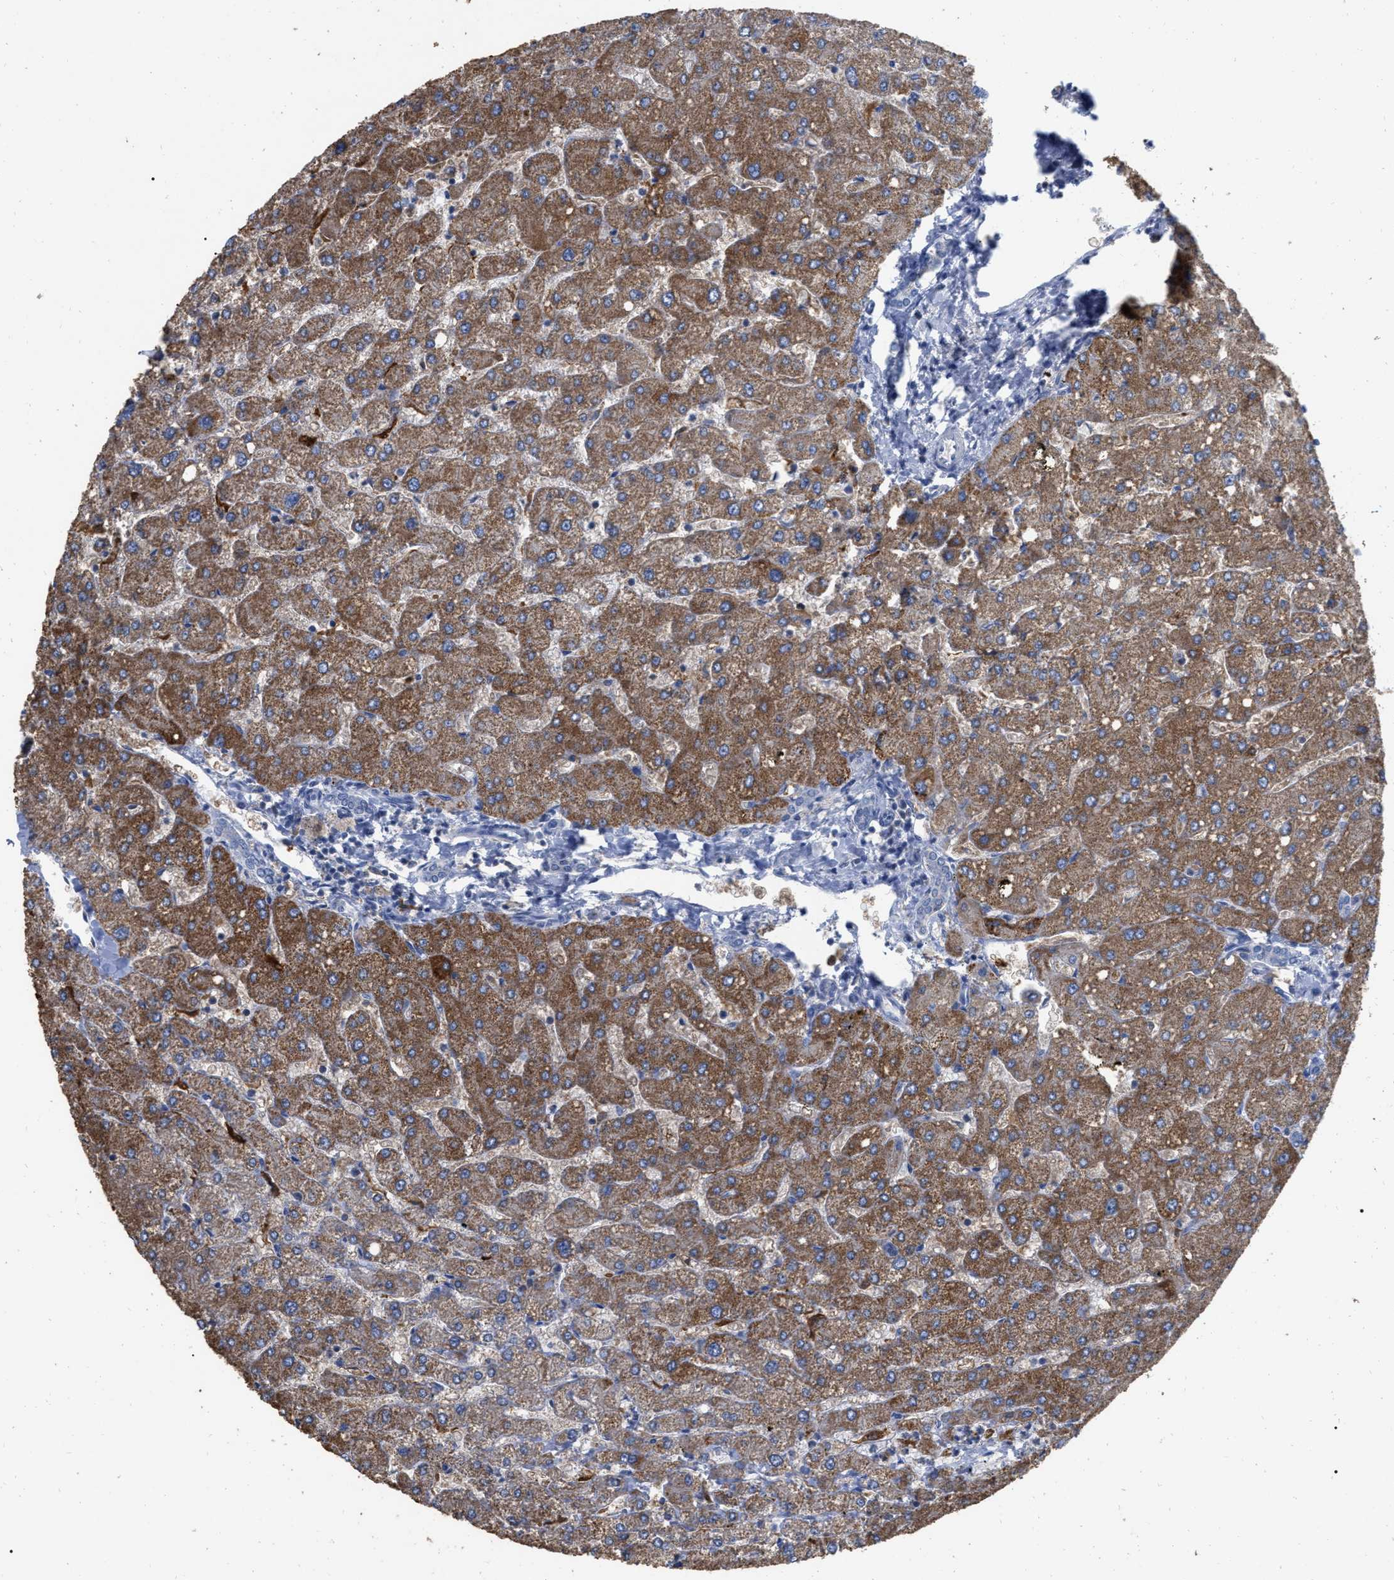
{"staining": {"intensity": "negative", "quantity": "none", "location": "none"}, "tissue": "liver", "cell_type": "Cholangiocytes", "image_type": "normal", "snomed": [{"axis": "morphology", "description": "Normal tissue, NOS"}, {"axis": "topography", "description": "Liver"}], "caption": "IHC photomicrograph of unremarkable liver: liver stained with DAB (3,3'-diaminobenzidine) reveals no significant protein positivity in cholangiocytes.", "gene": "GPR179", "patient": {"sex": "male", "age": 55}}